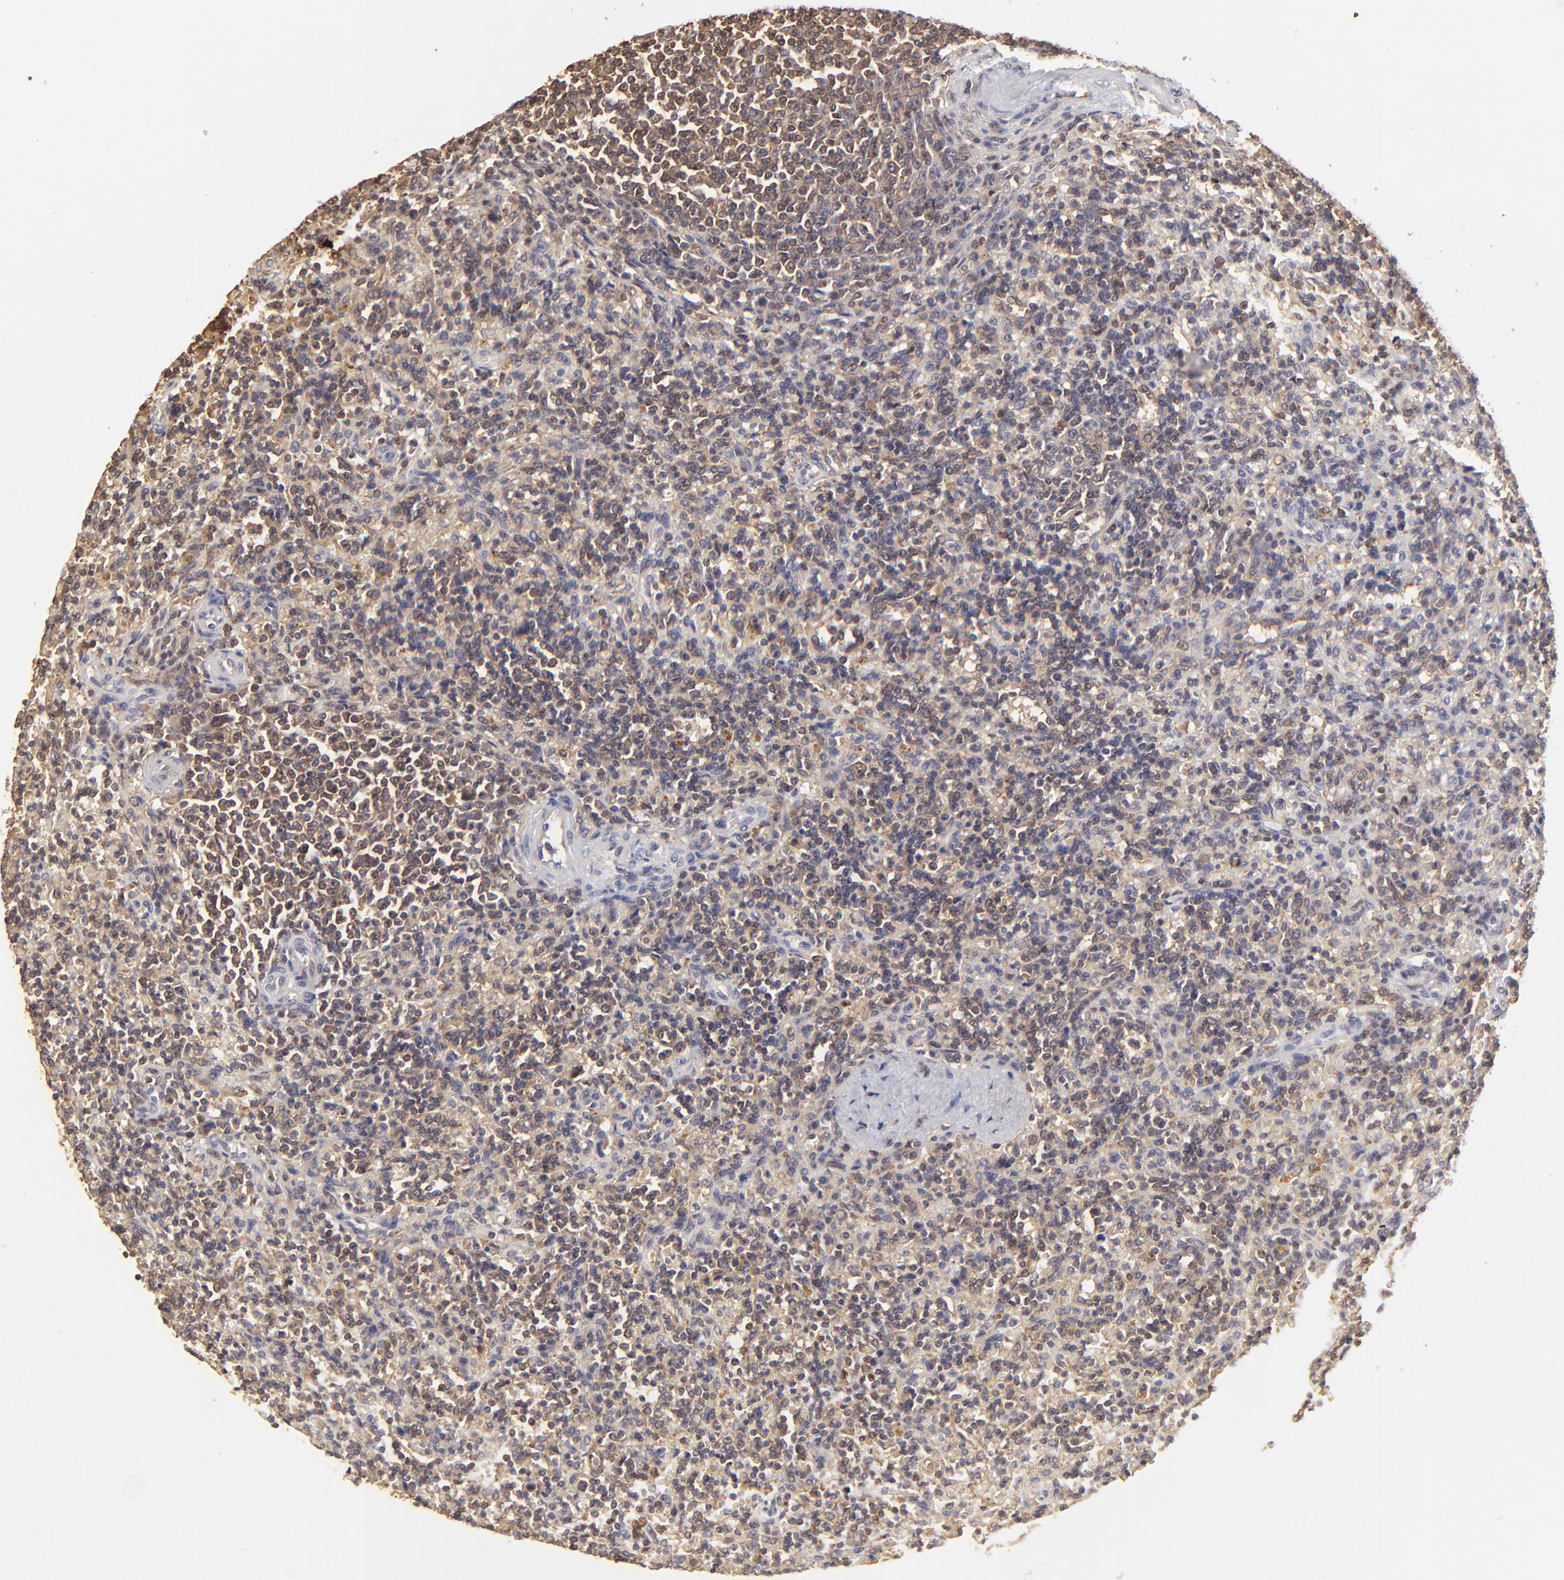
{"staining": {"intensity": "moderate", "quantity": "25%-75%", "location": "cytoplasmic/membranous"}, "tissue": "lymphoma", "cell_type": "Tumor cells", "image_type": "cancer", "snomed": [{"axis": "morphology", "description": "Malignant lymphoma, non-Hodgkin's type, Low grade"}, {"axis": "topography", "description": "Spleen"}], "caption": "Approximately 25%-75% of tumor cells in lymphoma reveal moderate cytoplasmic/membranous protein staining as visualized by brown immunohistochemical staining.", "gene": "STON2", "patient": {"sex": "male", "age": 67}}